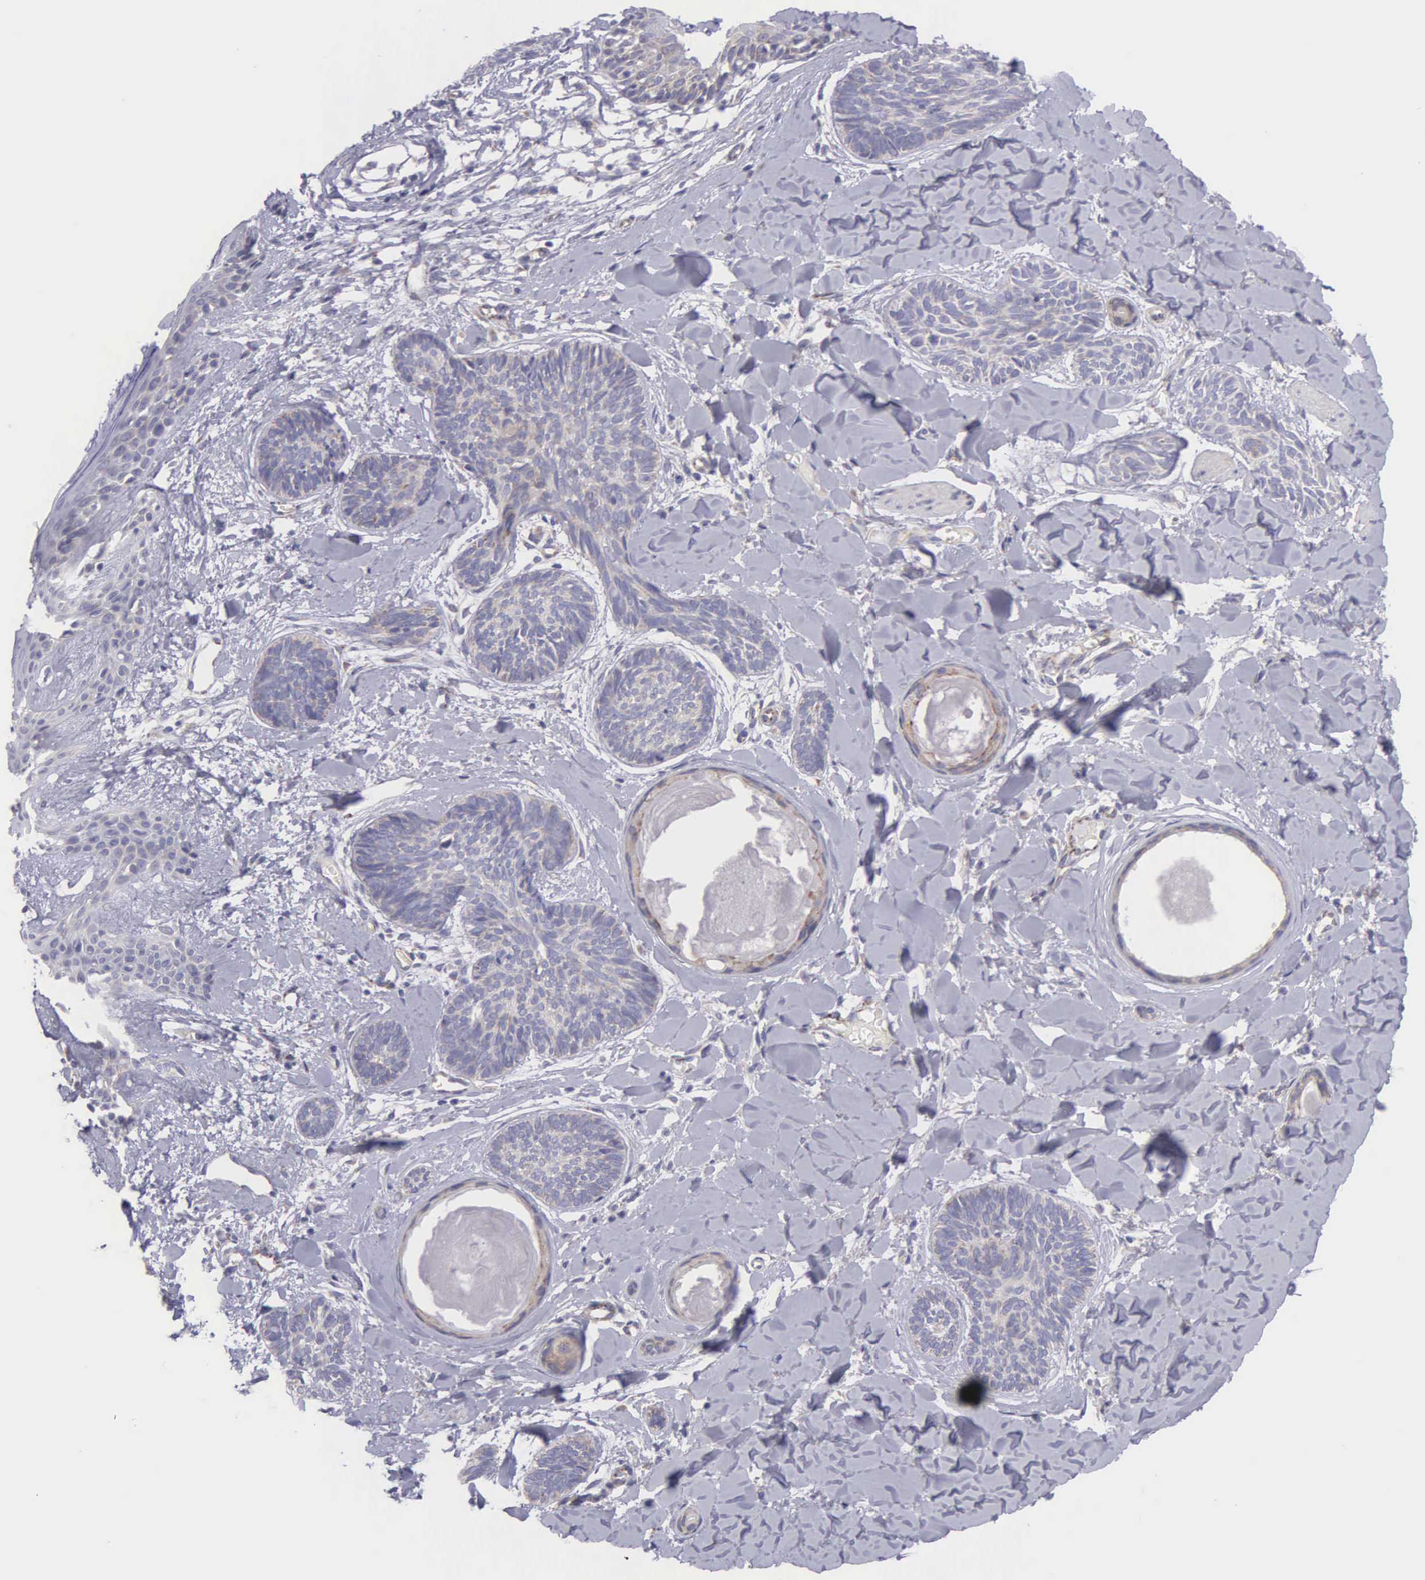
{"staining": {"intensity": "weak", "quantity": "<25%", "location": "cytoplasmic/membranous"}, "tissue": "skin cancer", "cell_type": "Tumor cells", "image_type": "cancer", "snomed": [{"axis": "morphology", "description": "Basal cell carcinoma"}, {"axis": "topography", "description": "Skin"}], "caption": "IHC image of neoplastic tissue: skin cancer stained with DAB (3,3'-diaminobenzidine) shows no significant protein expression in tumor cells.", "gene": "SYNJ2BP", "patient": {"sex": "female", "age": 81}}